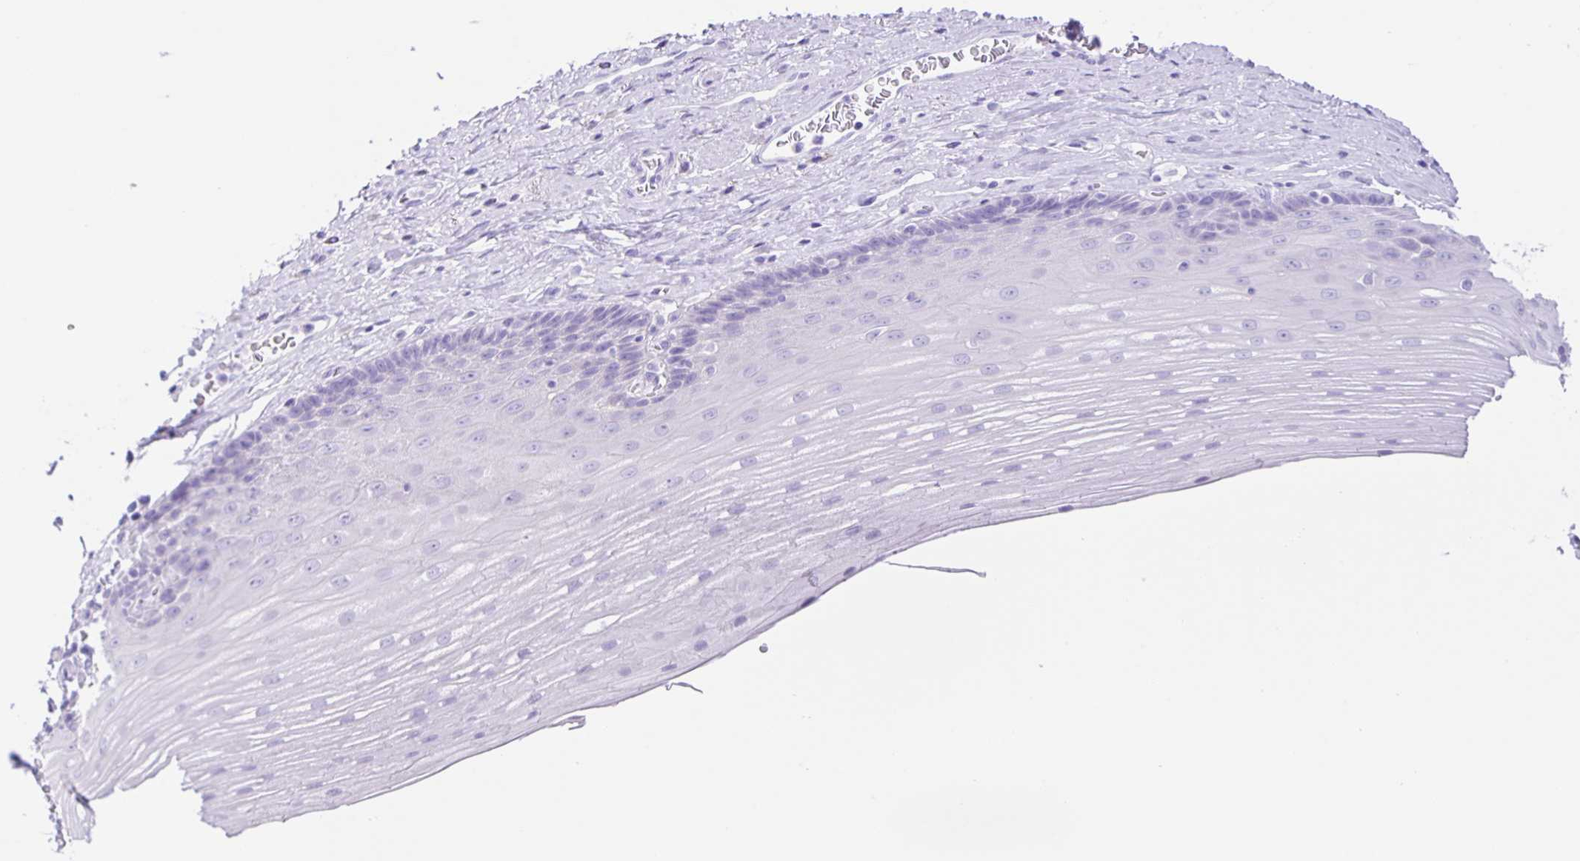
{"staining": {"intensity": "negative", "quantity": "none", "location": "none"}, "tissue": "esophagus", "cell_type": "Squamous epithelial cells", "image_type": "normal", "snomed": [{"axis": "morphology", "description": "Normal tissue, NOS"}, {"axis": "topography", "description": "Esophagus"}], "caption": "This is an immunohistochemistry micrograph of normal esophagus. There is no expression in squamous epithelial cells.", "gene": "GUCA2A", "patient": {"sex": "male", "age": 62}}